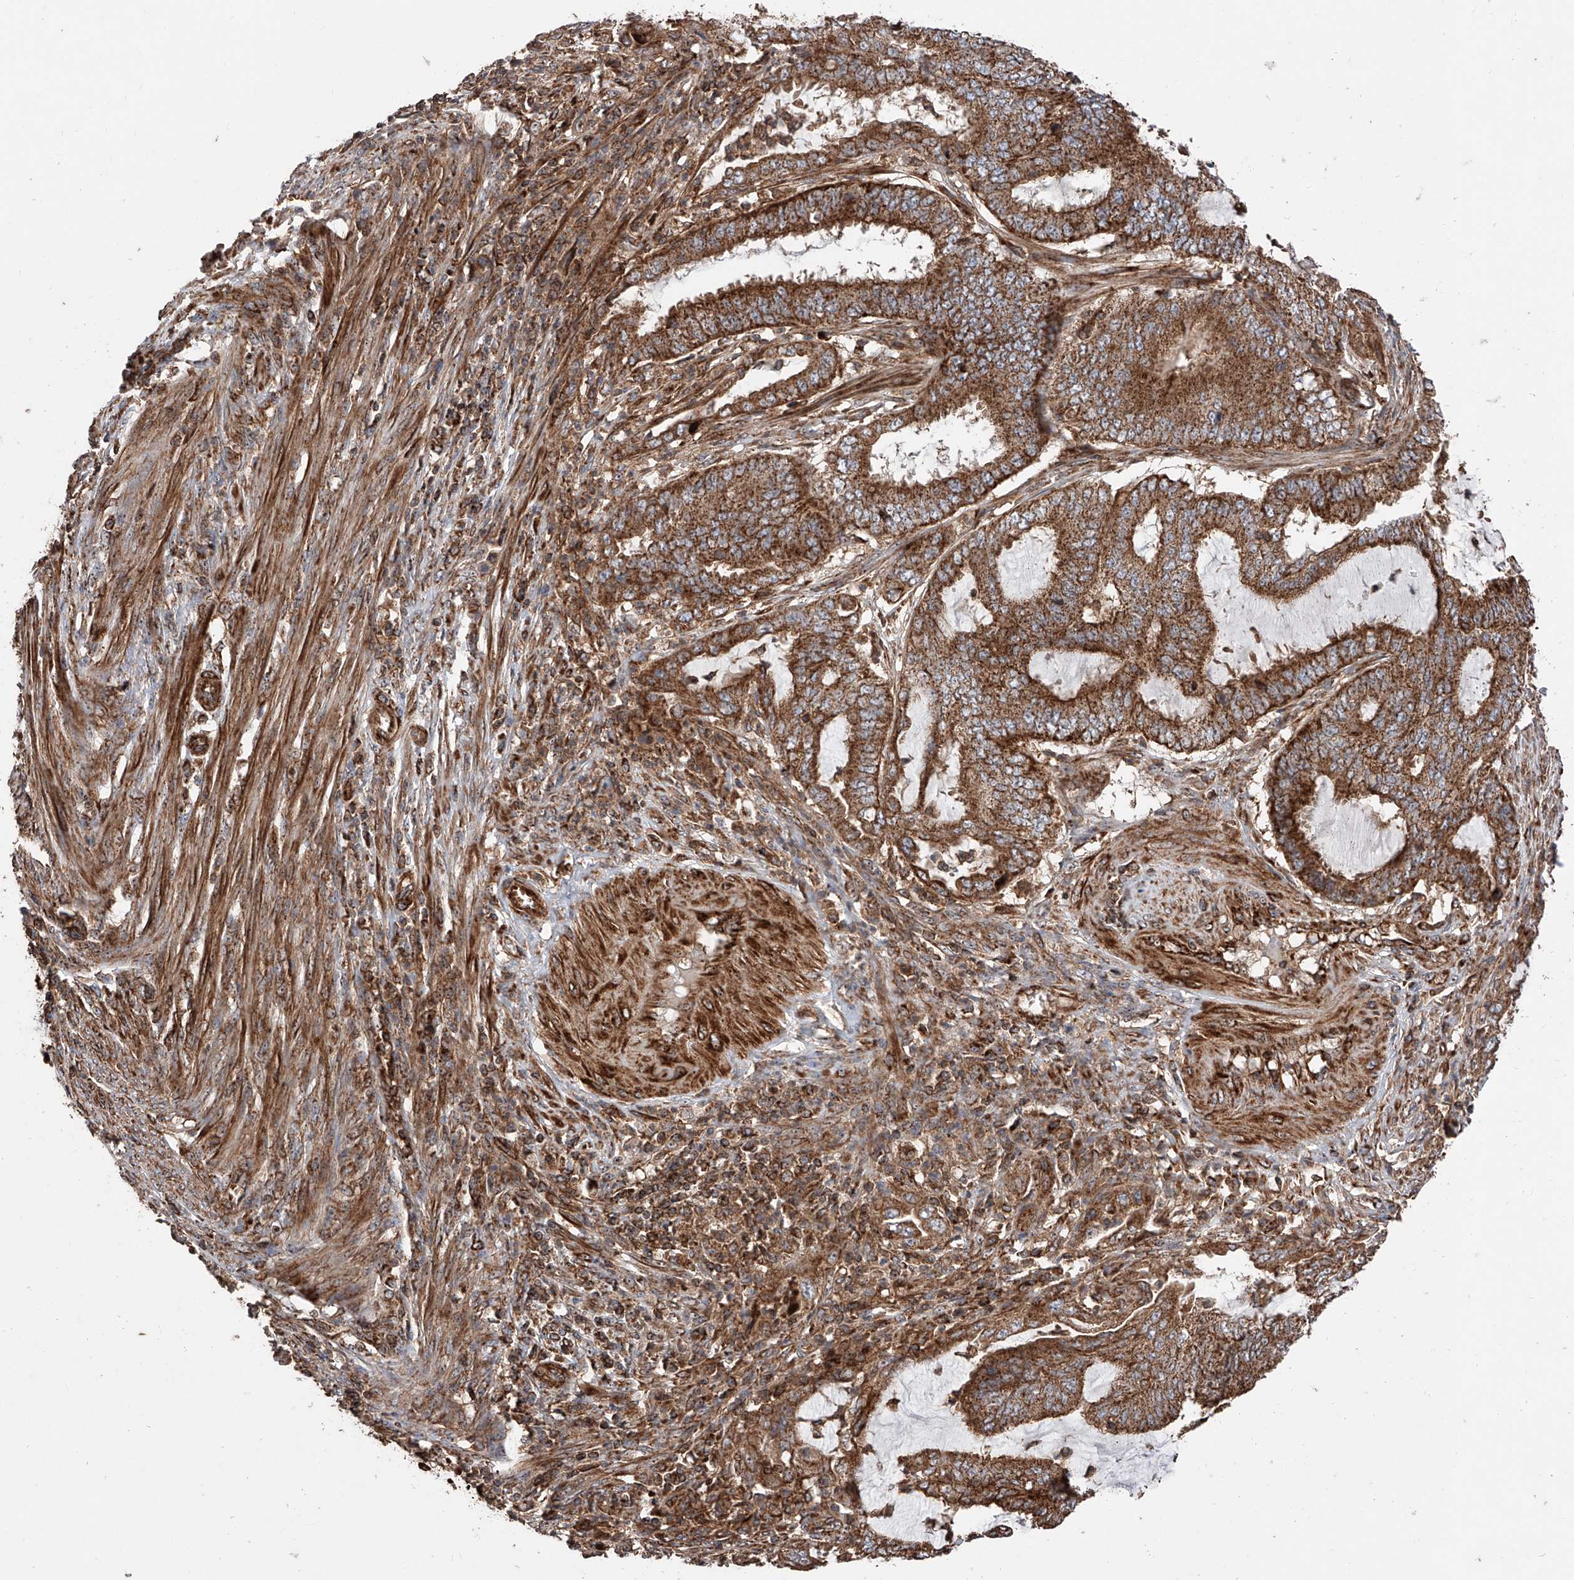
{"staining": {"intensity": "strong", "quantity": ">75%", "location": "cytoplasmic/membranous"}, "tissue": "endometrial cancer", "cell_type": "Tumor cells", "image_type": "cancer", "snomed": [{"axis": "morphology", "description": "Adenocarcinoma, NOS"}, {"axis": "topography", "description": "Endometrium"}], "caption": "Immunohistochemistry (IHC) of endometrial cancer (adenocarcinoma) reveals high levels of strong cytoplasmic/membranous staining in about >75% of tumor cells.", "gene": "PISD", "patient": {"sex": "female", "age": 51}}